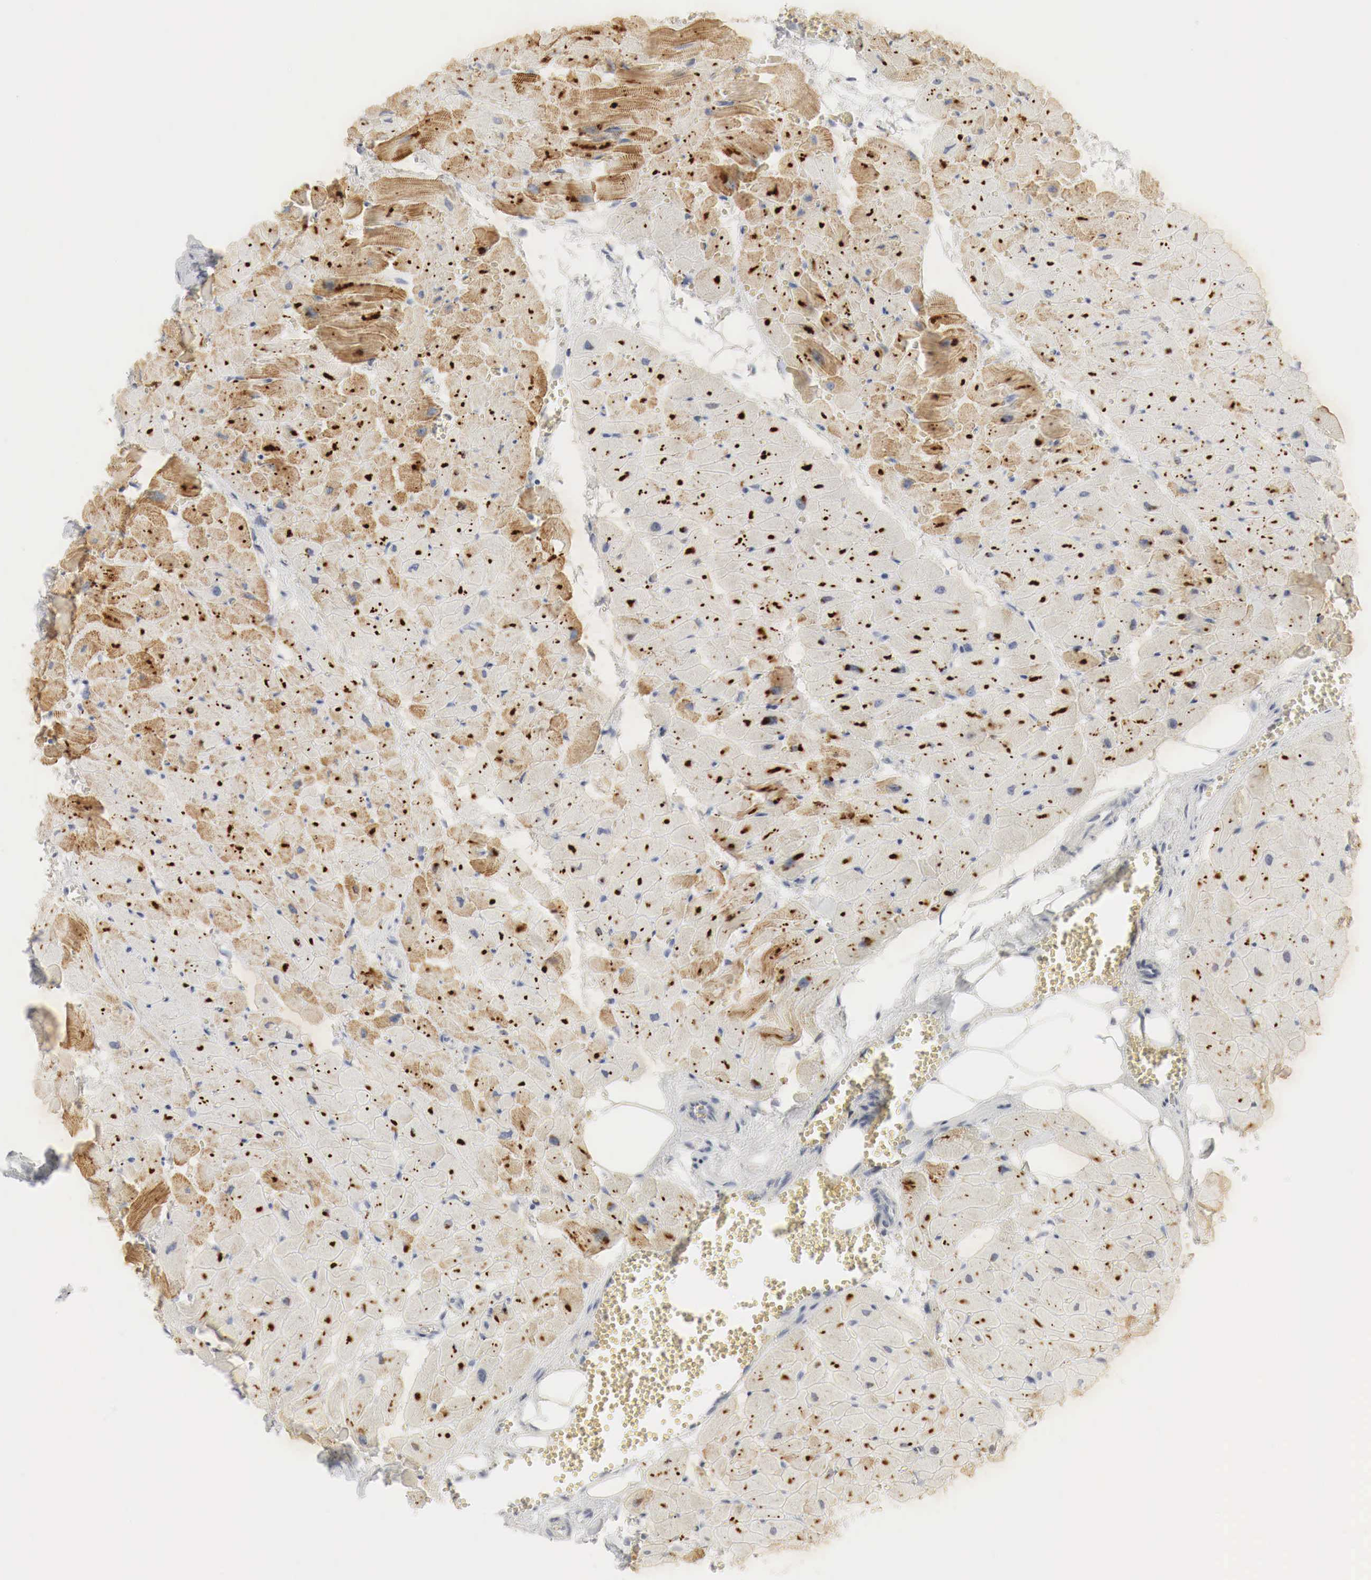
{"staining": {"intensity": "moderate", "quantity": ">75%", "location": "cytoplasmic/membranous"}, "tissue": "heart muscle", "cell_type": "Cardiomyocytes", "image_type": "normal", "snomed": [{"axis": "morphology", "description": "Normal tissue, NOS"}, {"axis": "topography", "description": "Heart"}], "caption": "Brown immunohistochemical staining in unremarkable heart muscle exhibits moderate cytoplasmic/membranous staining in about >75% of cardiomyocytes. The staining was performed using DAB (3,3'-diaminobenzidine), with brown indicating positive protein expression. Nuclei are stained blue with hematoxylin.", "gene": "TP63", "patient": {"sex": "female", "age": 19}}